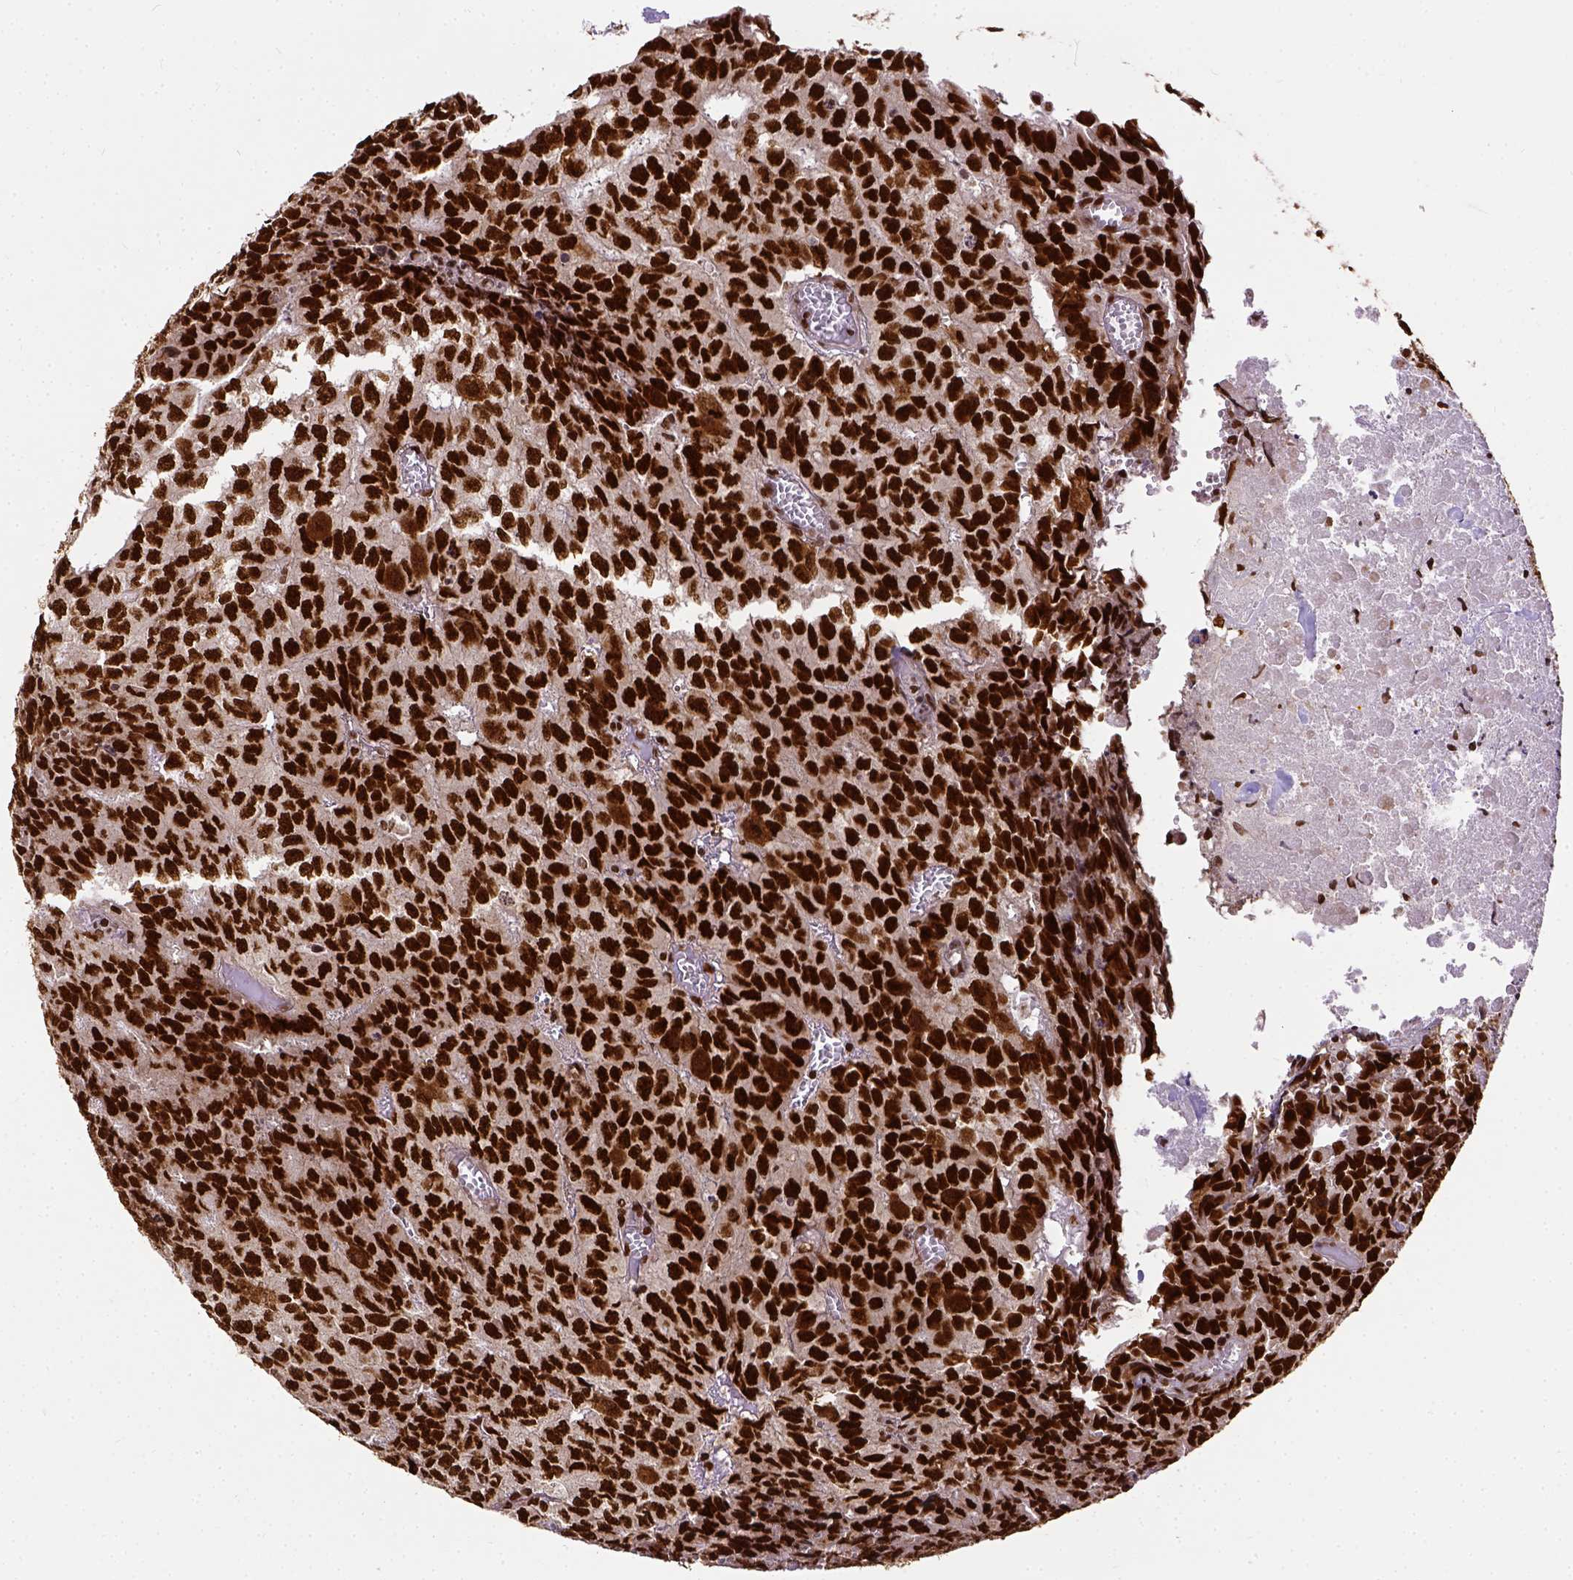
{"staining": {"intensity": "strong", "quantity": ">75%", "location": "nuclear"}, "tissue": "testis cancer", "cell_type": "Tumor cells", "image_type": "cancer", "snomed": [{"axis": "morphology", "description": "Carcinoma, Embryonal, NOS"}, {"axis": "morphology", "description": "Teratoma, malignant, NOS"}, {"axis": "topography", "description": "Testis"}], "caption": "Testis cancer tissue exhibits strong nuclear positivity in approximately >75% of tumor cells", "gene": "NACC1", "patient": {"sex": "male", "age": 24}}